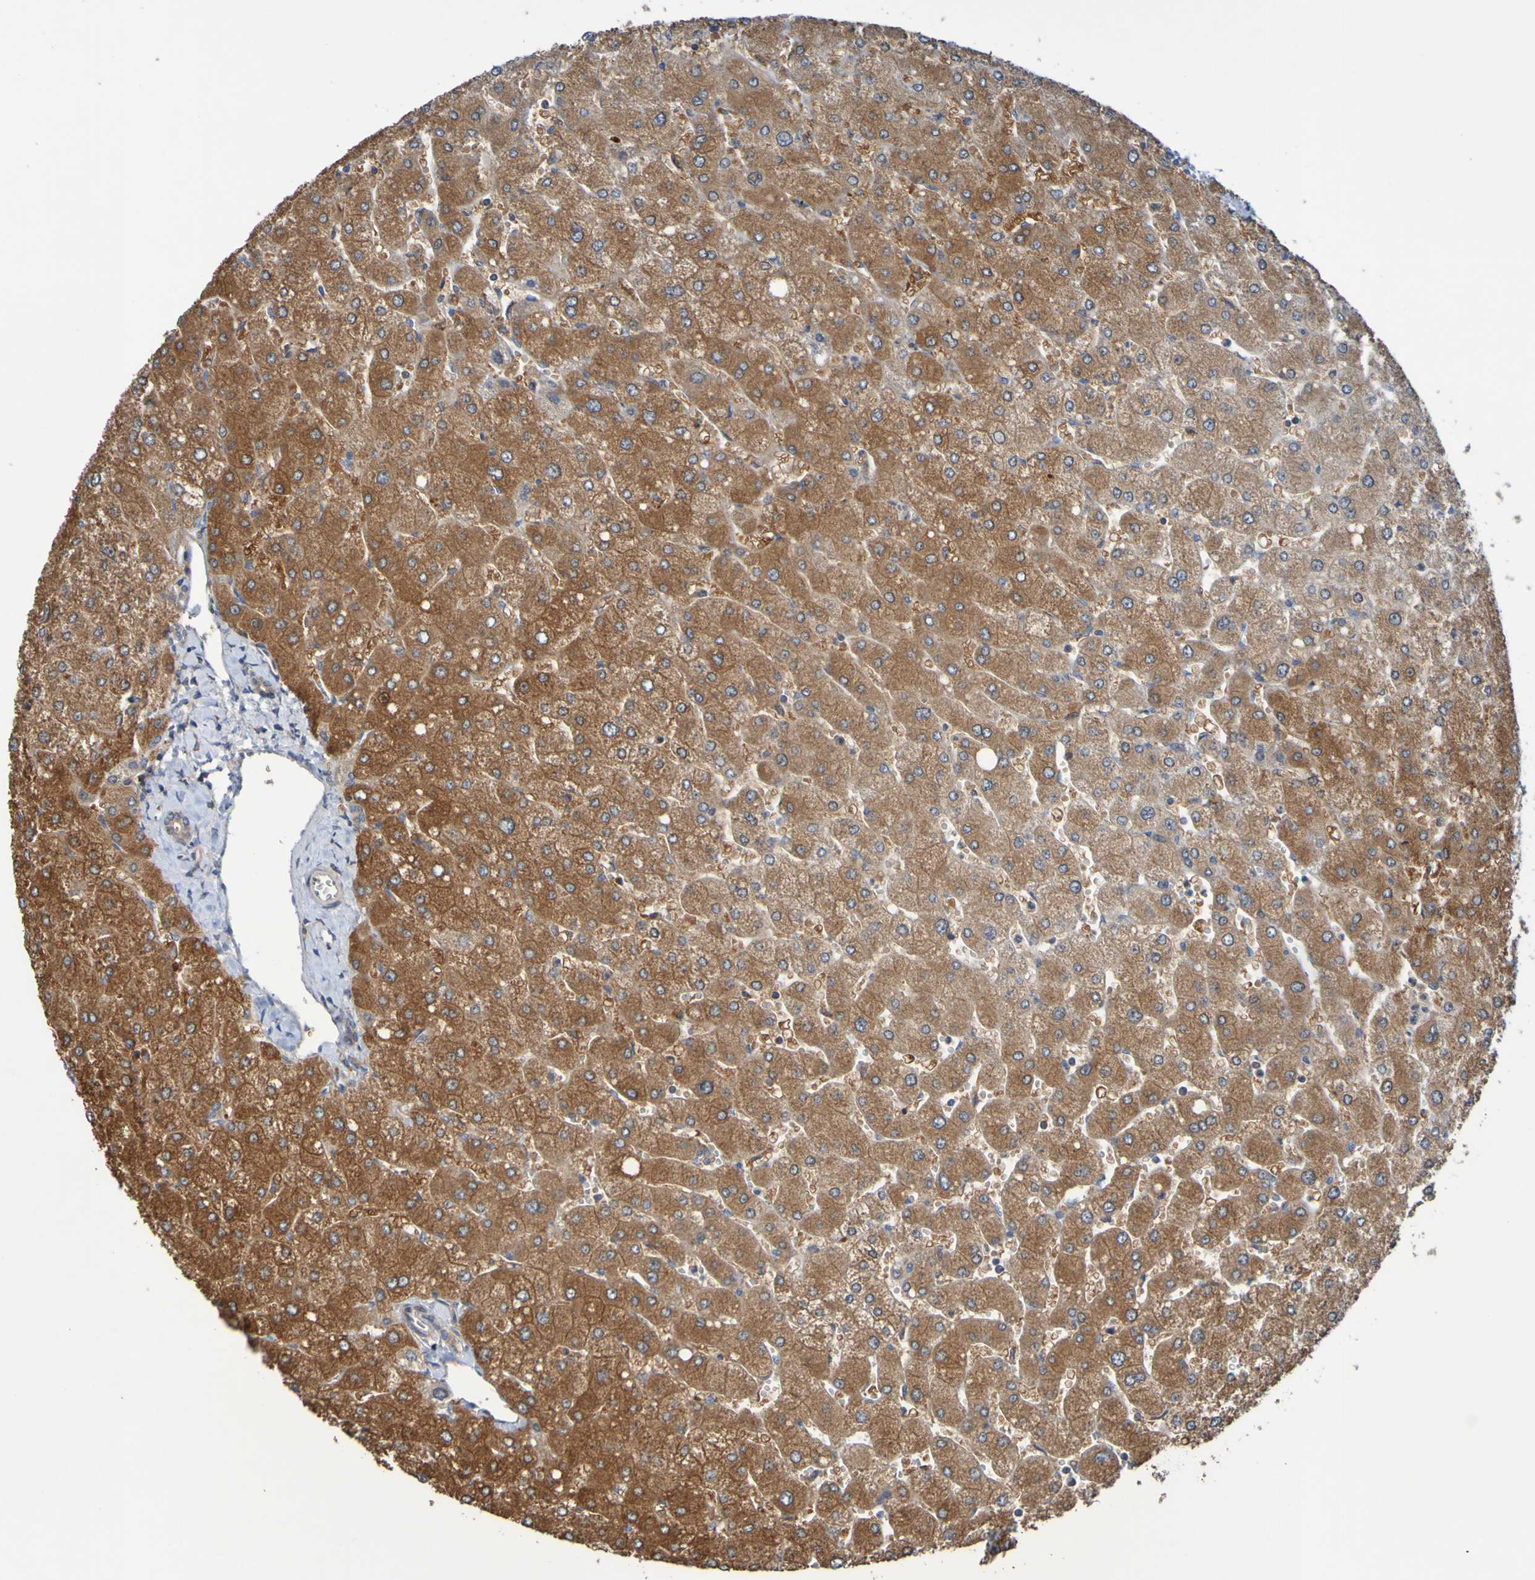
{"staining": {"intensity": "weak", "quantity": ">75%", "location": "cytoplasmic/membranous"}, "tissue": "liver", "cell_type": "Cholangiocytes", "image_type": "normal", "snomed": [{"axis": "morphology", "description": "Normal tissue, NOS"}, {"axis": "topography", "description": "Liver"}], "caption": "Human liver stained with a brown dye shows weak cytoplasmic/membranous positive expression in about >75% of cholangiocytes.", "gene": "SDK1", "patient": {"sex": "male", "age": 55}}